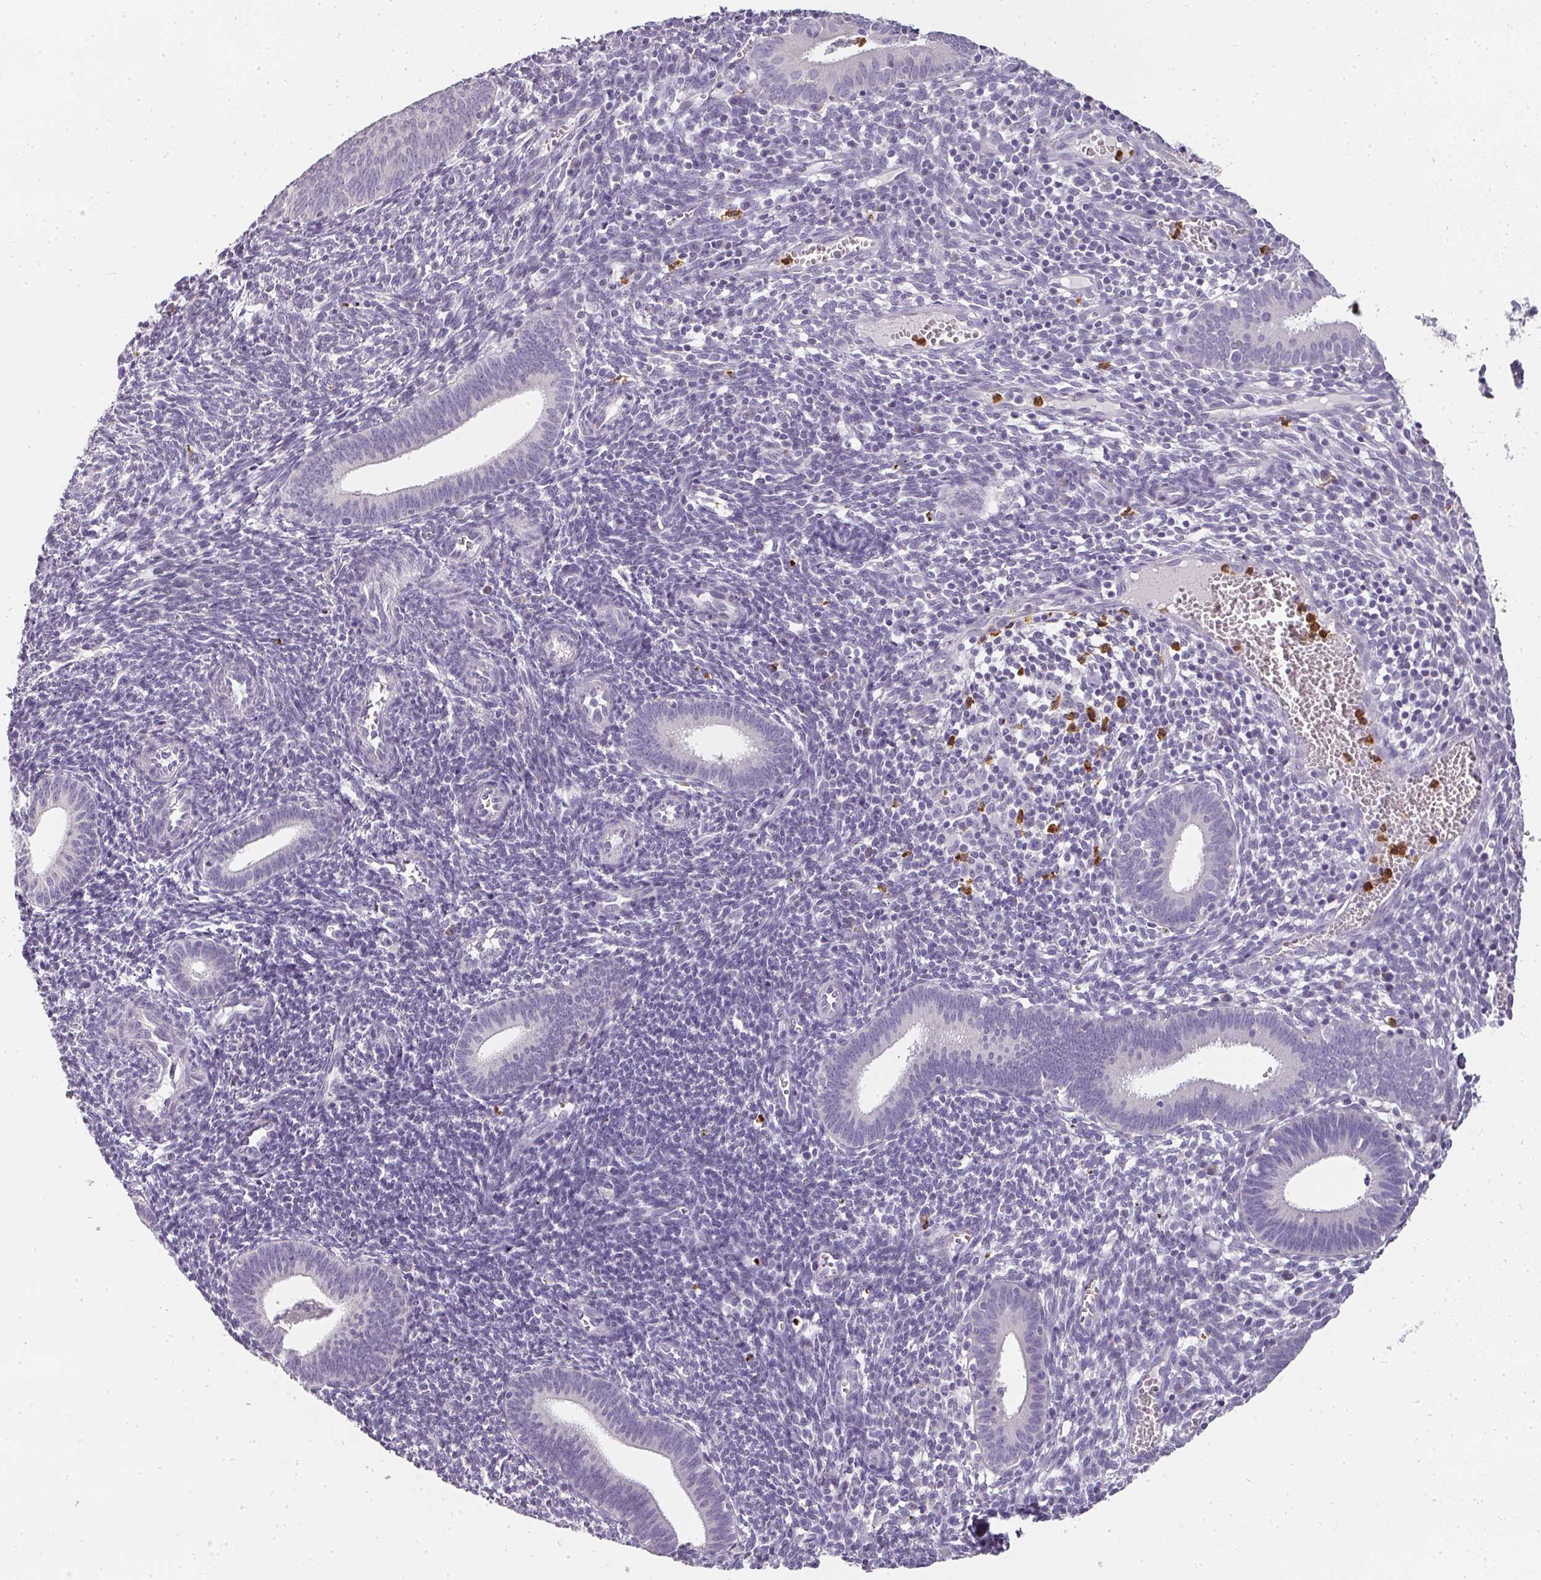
{"staining": {"intensity": "negative", "quantity": "none", "location": "none"}, "tissue": "endometrium", "cell_type": "Cells in endometrial stroma", "image_type": "normal", "snomed": [{"axis": "morphology", "description": "Normal tissue, NOS"}, {"axis": "topography", "description": "Endometrium"}], "caption": "An immunohistochemistry image of benign endometrium is shown. There is no staining in cells in endometrial stroma of endometrium. (DAB immunohistochemistry (IHC), high magnification).", "gene": "CAMP", "patient": {"sex": "female", "age": 41}}